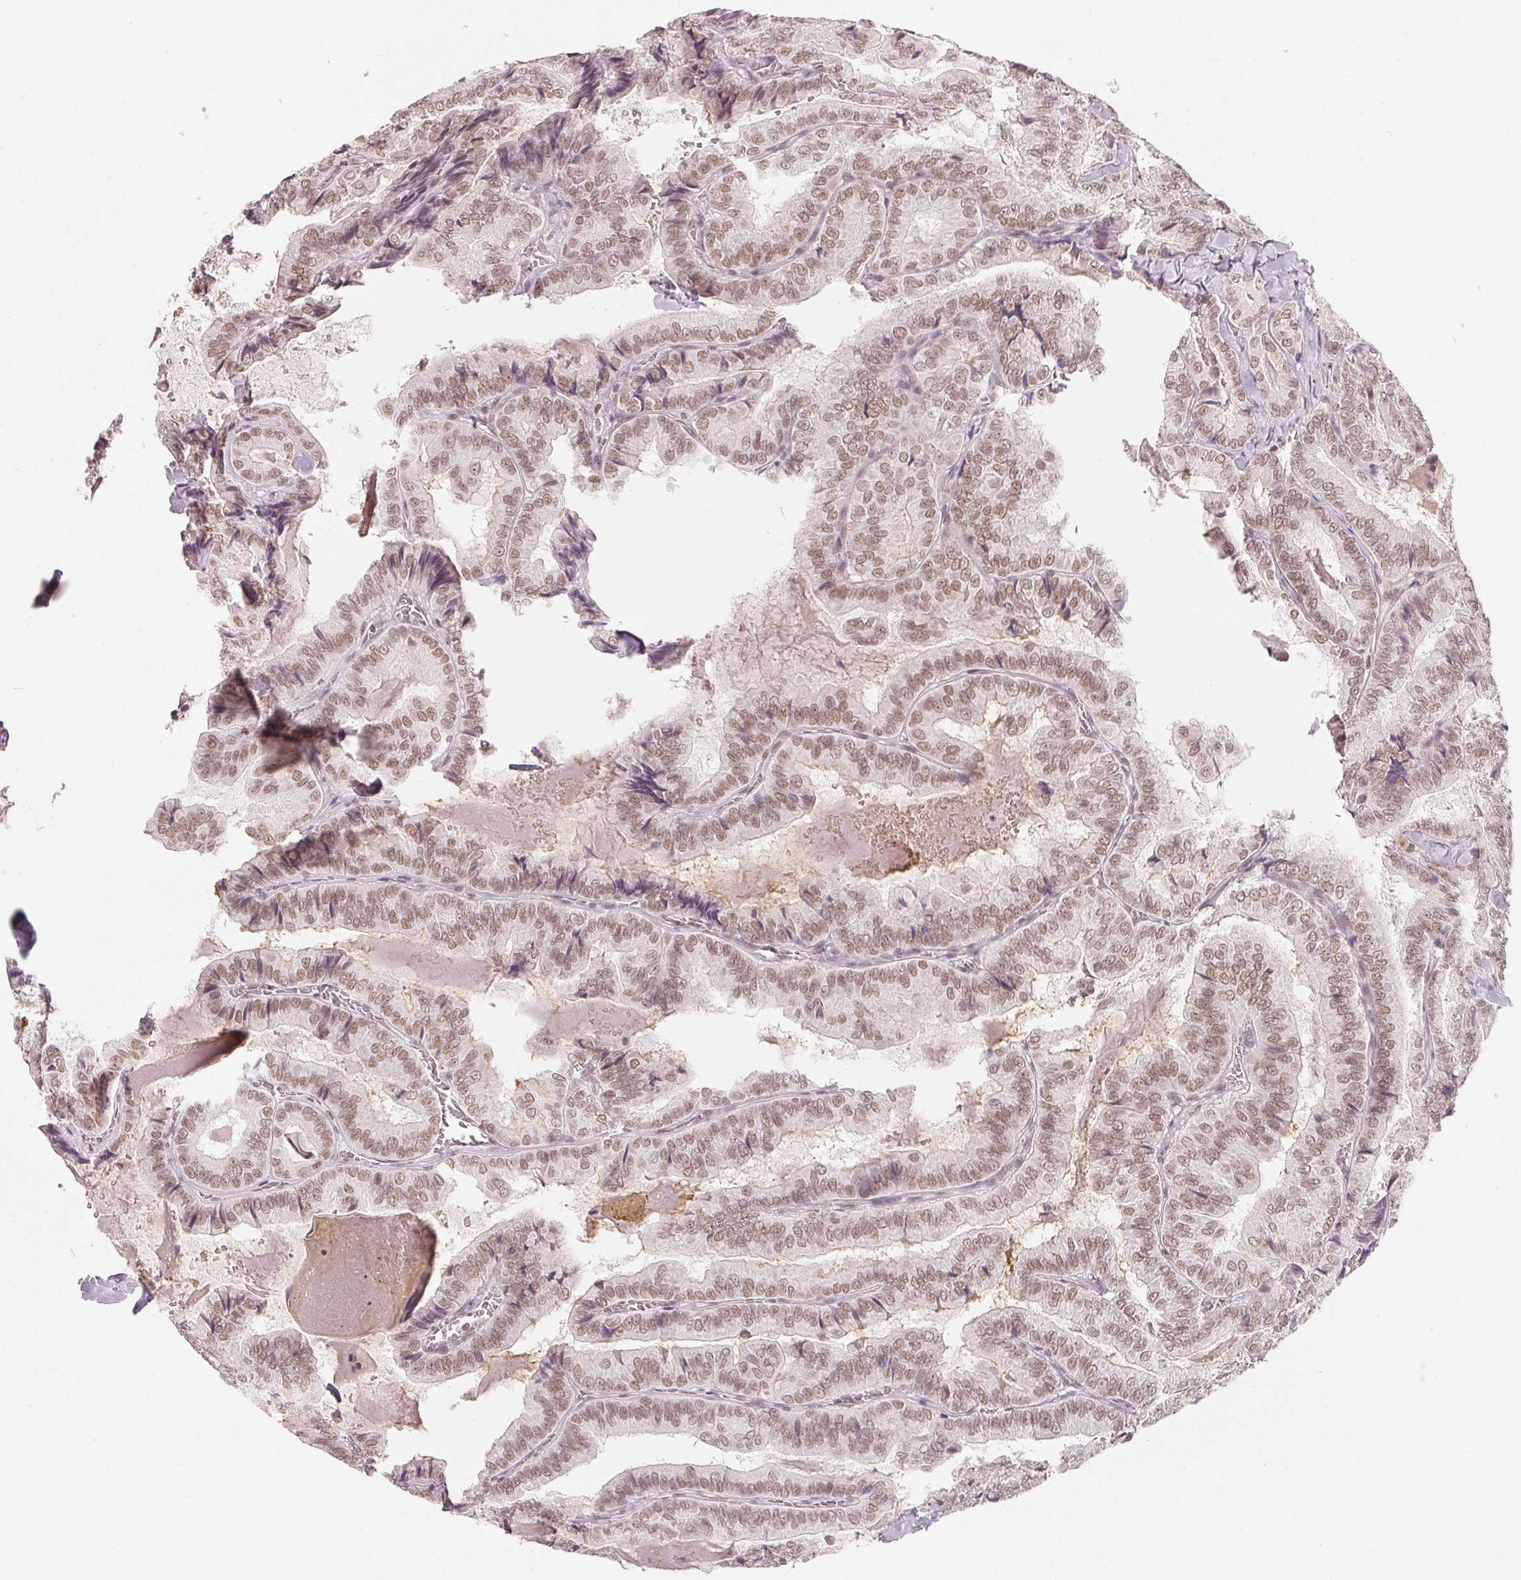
{"staining": {"intensity": "moderate", "quantity": ">75%", "location": "cytoplasmic/membranous,nuclear"}, "tissue": "thyroid cancer", "cell_type": "Tumor cells", "image_type": "cancer", "snomed": [{"axis": "morphology", "description": "Papillary adenocarcinoma, NOS"}, {"axis": "topography", "description": "Thyroid gland"}], "caption": "A high-resolution image shows immunohistochemistry (IHC) staining of thyroid cancer, which reveals moderate cytoplasmic/membranous and nuclear expression in about >75% of tumor cells.", "gene": "NXF3", "patient": {"sex": "female", "age": 75}}